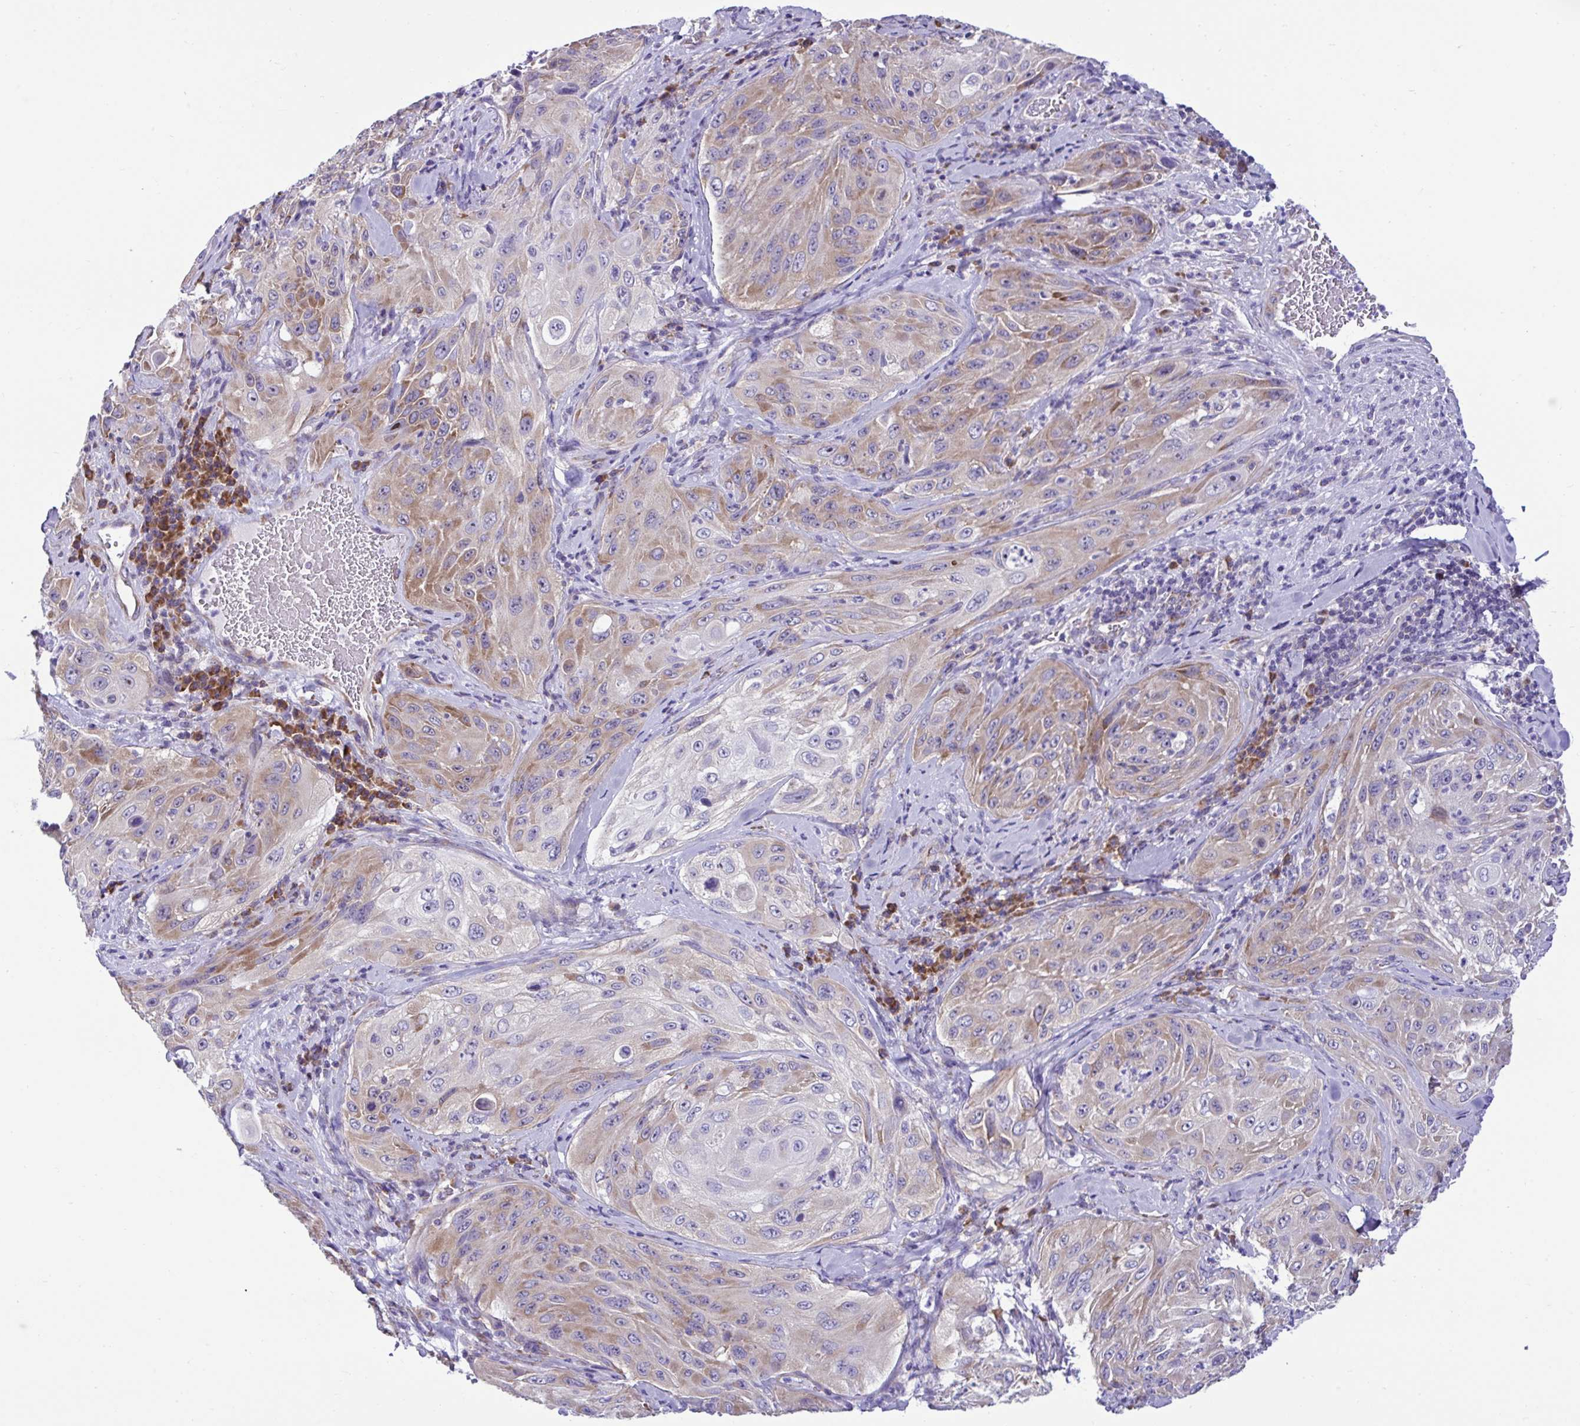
{"staining": {"intensity": "moderate", "quantity": "<25%", "location": "cytoplasmic/membranous"}, "tissue": "cervical cancer", "cell_type": "Tumor cells", "image_type": "cancer", "snomed": [{"axis": "morphology", "description": "Squamous cell carcinoma, NOS"}, {"axis": "topography", "description": "Cervix"}], "caption": "Squamous cell carcinoma (cervical) stained with a brown dye reveals moderate cytoplasmic/membranous positive staining in about <25% of tumor cells.", "gene": "RPL7", "patient": {"sex": "female", "age": 42}}